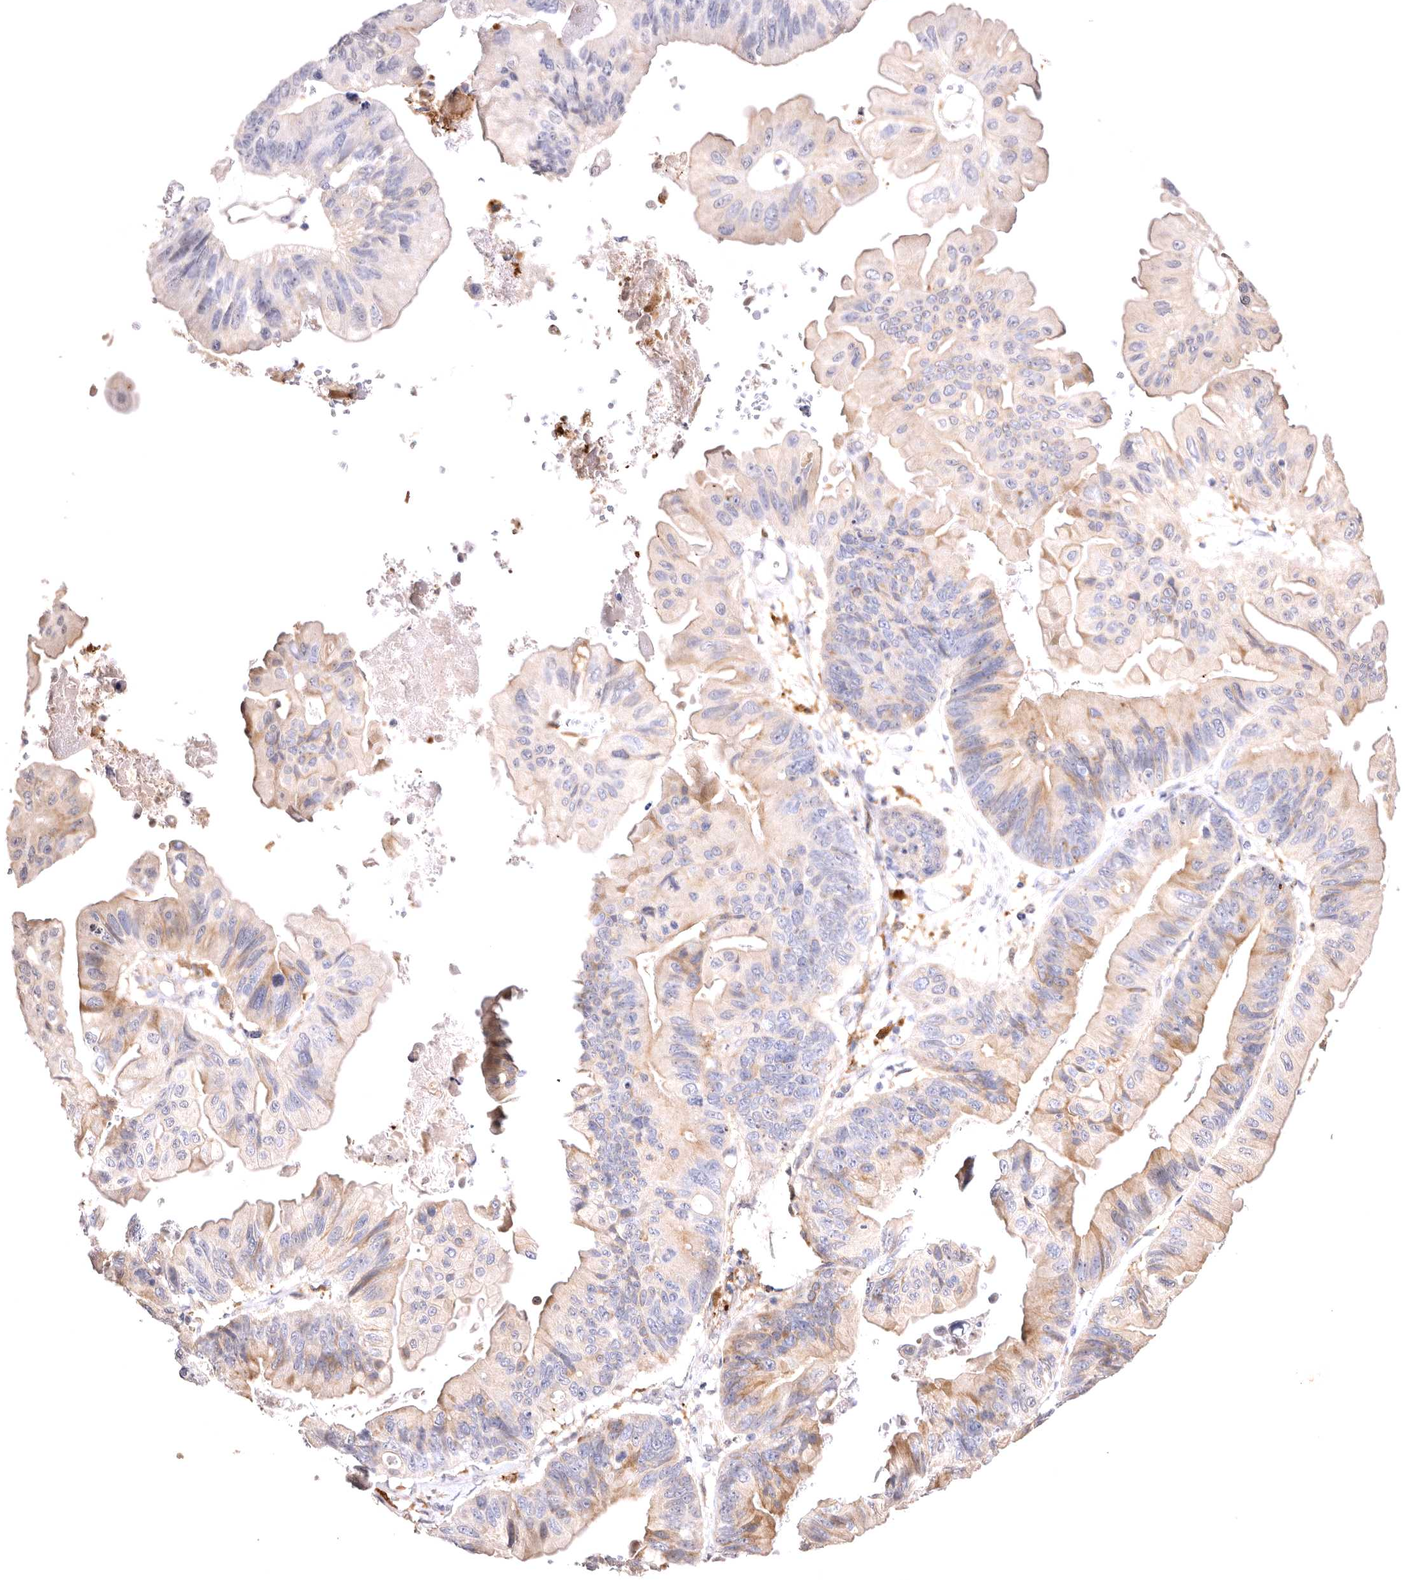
{"staining": {"intensity": "moderate", "quantity": "25%-75%", "location": "cytoplasmic/membranous"}, "tissue": "ovarian cancer", "cell_type": "Tumor cells", "image_type": "cancer", "snomed": [{"axis": "morphology", "description": "Cystadenocarcinoma, mucinous, NOS"}, {"axis": "topography", "description": "Ovary"}], "caption": "Mucinous cystadenocarcinoma (ovarian) stained for a protein shows moderate cytoplasmic/membranous positivity in tumor cells. (DAB IHC, brown staining for protein, blue staining for nuclei).", "gene": "VPS45", "patient": {"sex": "female", "age": 61}}